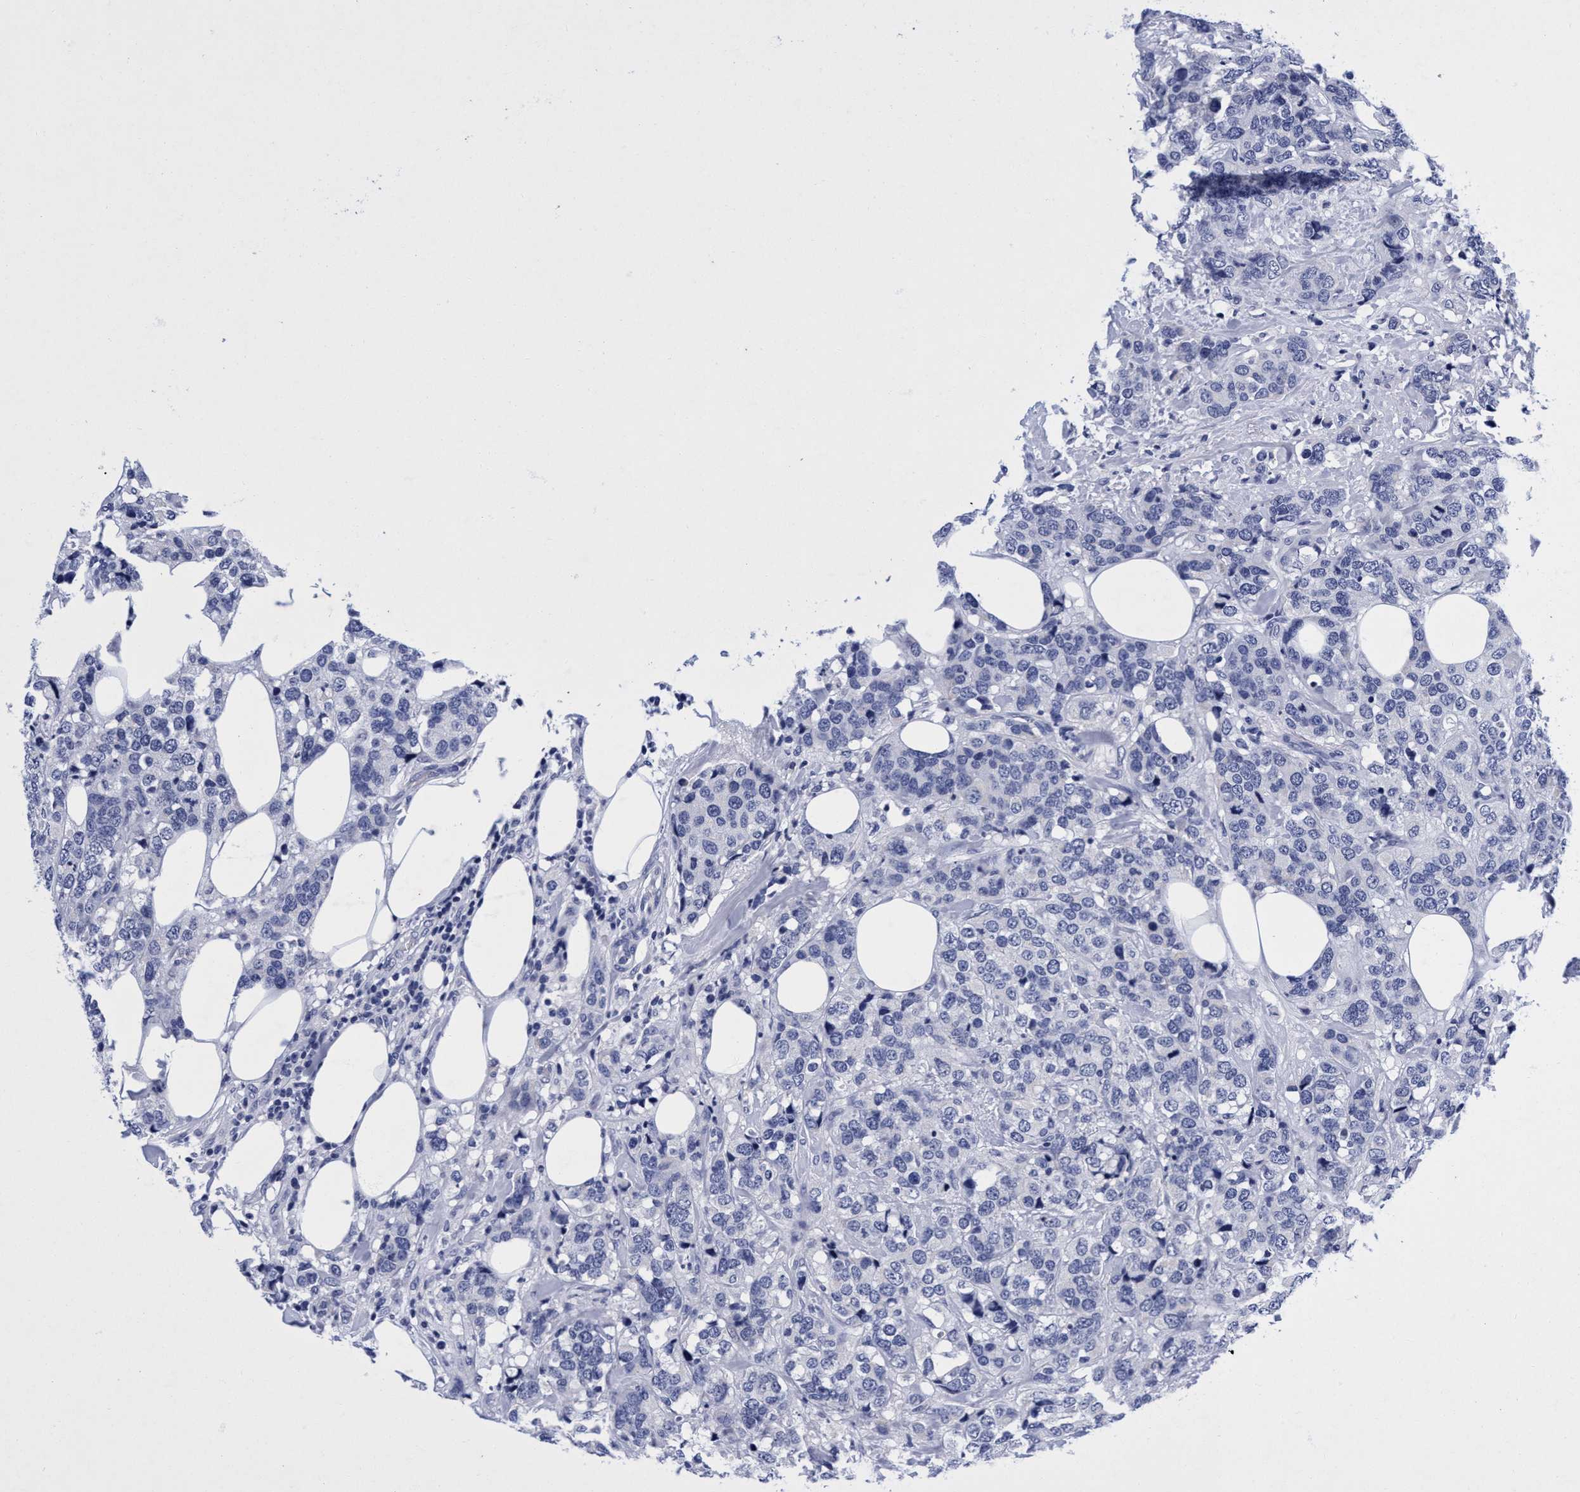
{"staining": {"intensity": "negative", "quantity": "none", "location": "none"}, "tissue": "breast cancer", "cell_type": "Tumor cells", "image_type": "cancer", "snomed": [{"axis": "morphology", "description": "Lobular carcinoma"}, {"axis": "topography", "description": "Breast"}], "caption": "Tumor cells show no significant expression in breast cancer (lobular carcinoma).", "gene": "PLPPR1", "patient": {"sex": "female", "age": 59}}